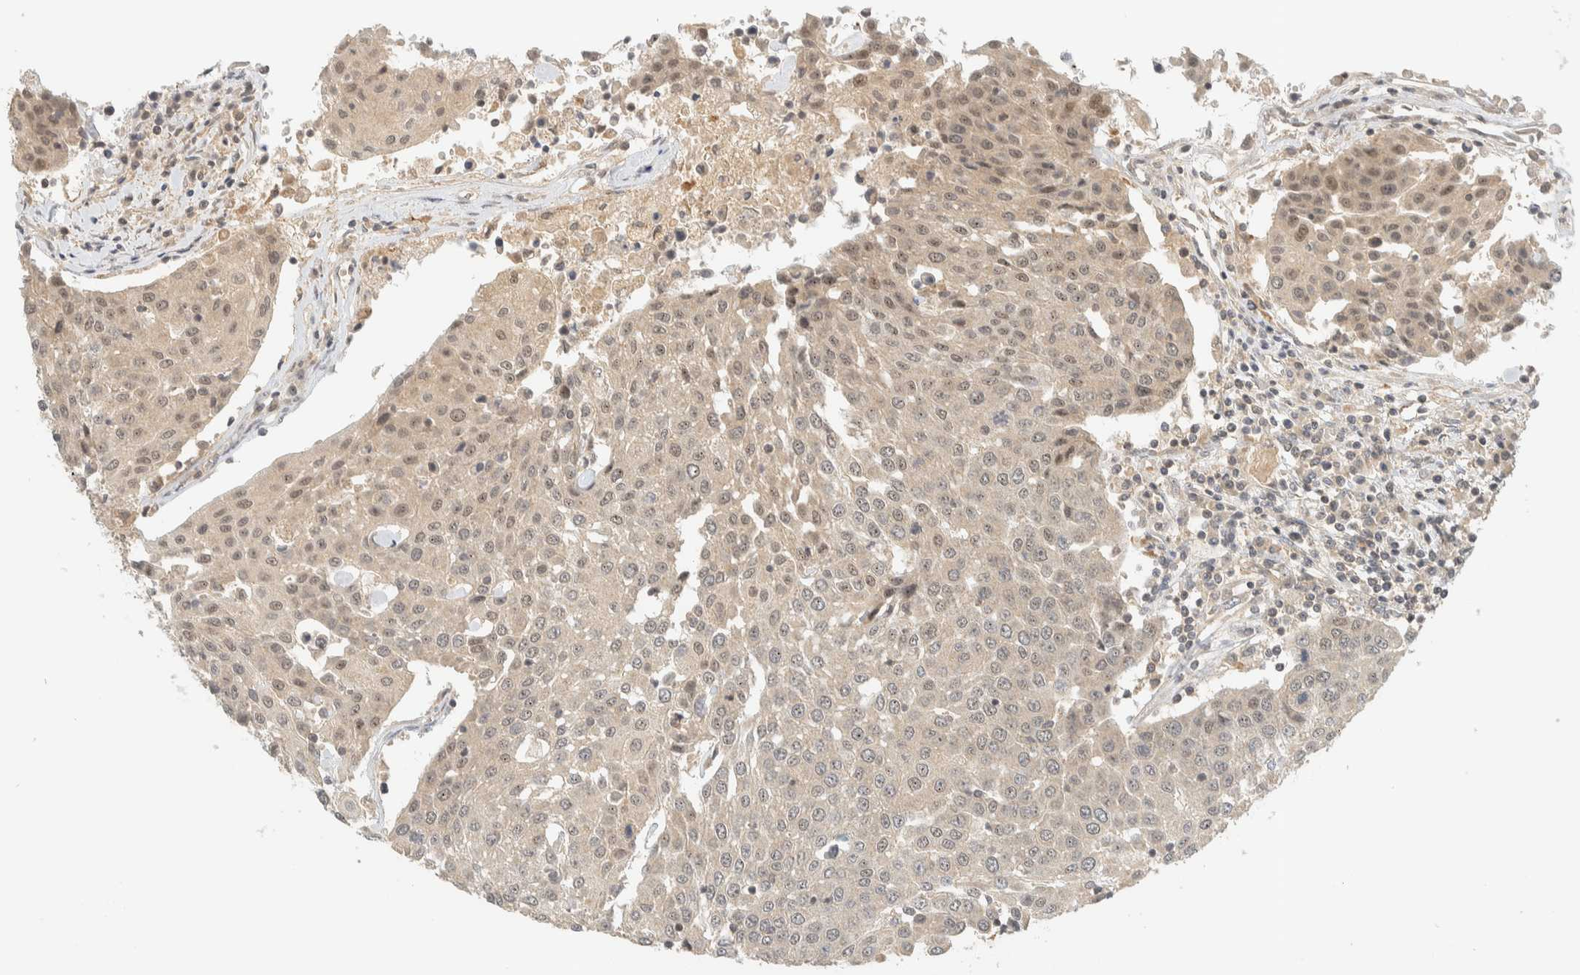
{"staining": {"intensity": "weak", "quantity": "25%-75%", "location": "cytoplasmic/membranous,nuclear"}, "tissue": "urothelial cancer", "cell_type": "Tumor cells", "image_type": "cancer", "snomed": [{"axis": "morphology", "description": "Urothelial carcinoma, High grade"}, {"axis": "topography", "description": "Urinary bladder"}], "caption": "A high-resolution photomicrograph shows IHC staining of urothelial cancer, which reveals weak cytoplasmic/membranous and nuclear positivity in about 25%-75% of tumor cells. (DAB = brown stain, brightfield microscopy at high magnification).", "gene": "KIFAP3", "patient": {"sex": "female", "age": 85}}